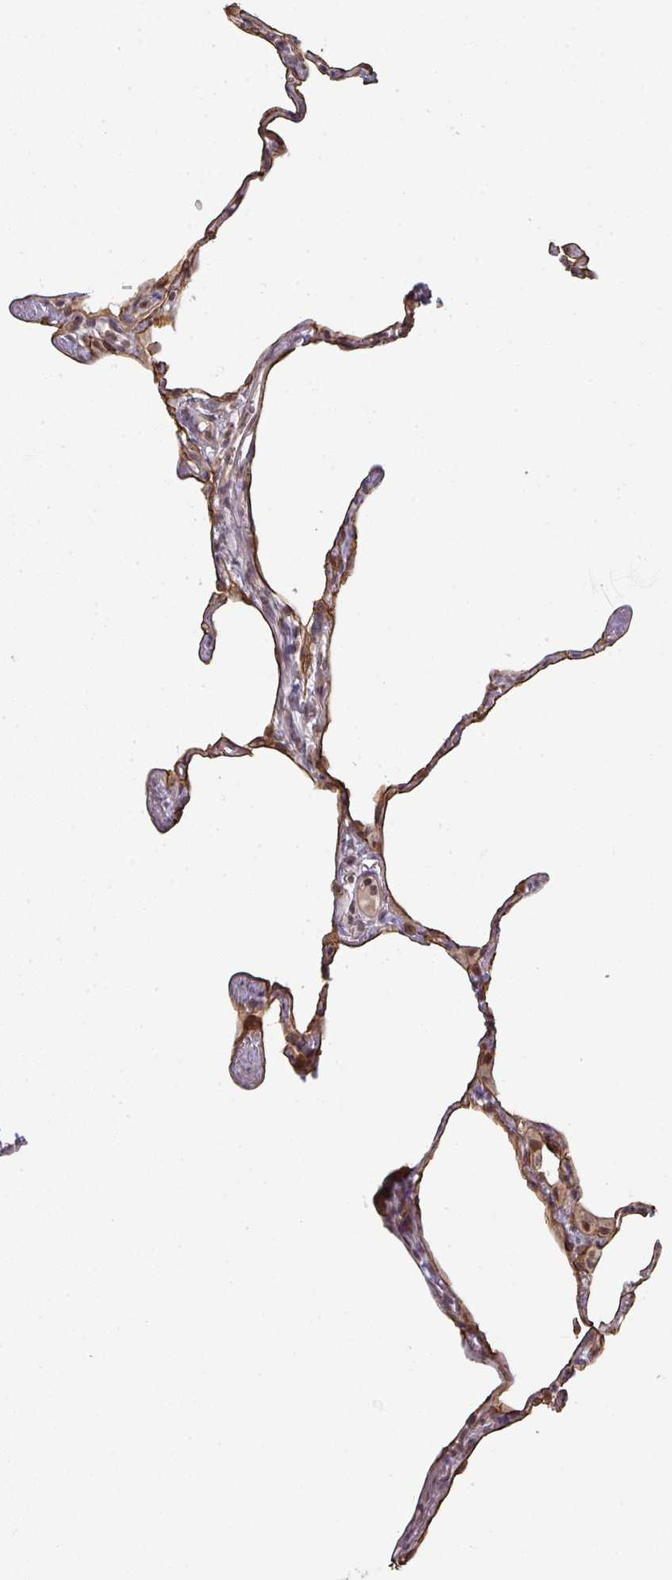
{"staining": {"intensity": "moderate", "quantity": "25%-75%", "location": "cytoplasmic/membranous,nuclear"}, "tissue": "lung", "cell_type": "Alveolar cells", "image_type": "normal", "snomed": [{"axis": "morphology", "description": "Normal tissue, NOS"}, {"axis": "topography", "description": "Lung"}], "caption": "Immunohistochemistry (IHC) micrograph of unremarkable lung stained for a protein (brown), which reveals medium levels of moderate cytoplasmic/membranous,nuclear positivity in approximately 25%-75% of alveolar cells.", "gene": "GTF2H3", "patient": {"sex": "male", "age": 65}}